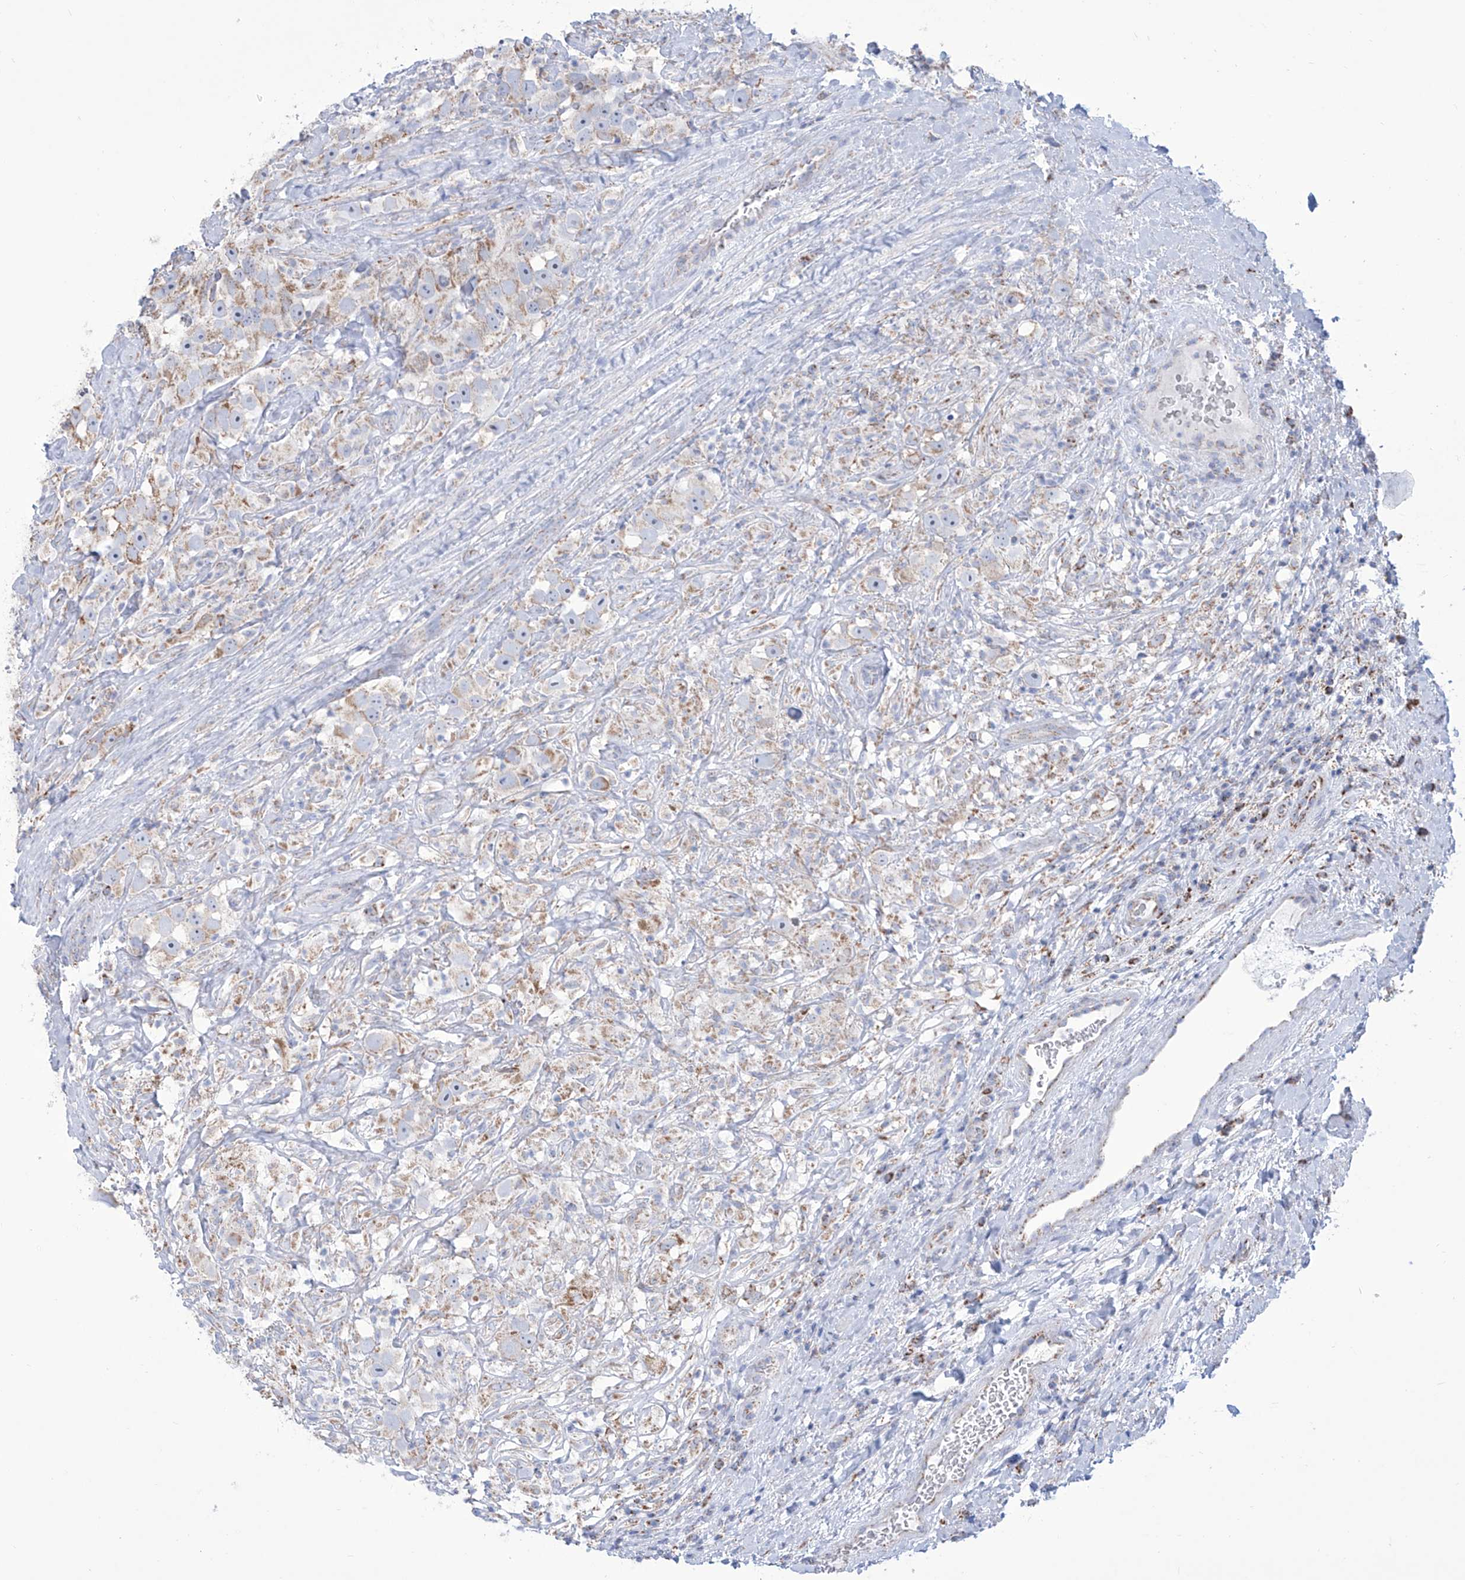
{"staining": {"intensity": "negative", "quantity": "none", "location": "none"}, "tissue": "testis cancer", "cell_type": "Tumor cells", "image_type": "cancer", "snomed": [{"axis": "morphology", "description": "Seminoma, NOS"}, {"axis": "topography", "description": "Testis"}], "caption": "IHC micrograph of human seminoma (testis) stained for a protein (brown), which shows no expression in tumor cells.", "gene": "ALDH6A1", "patient": {"sex": "male", "age": 49}}